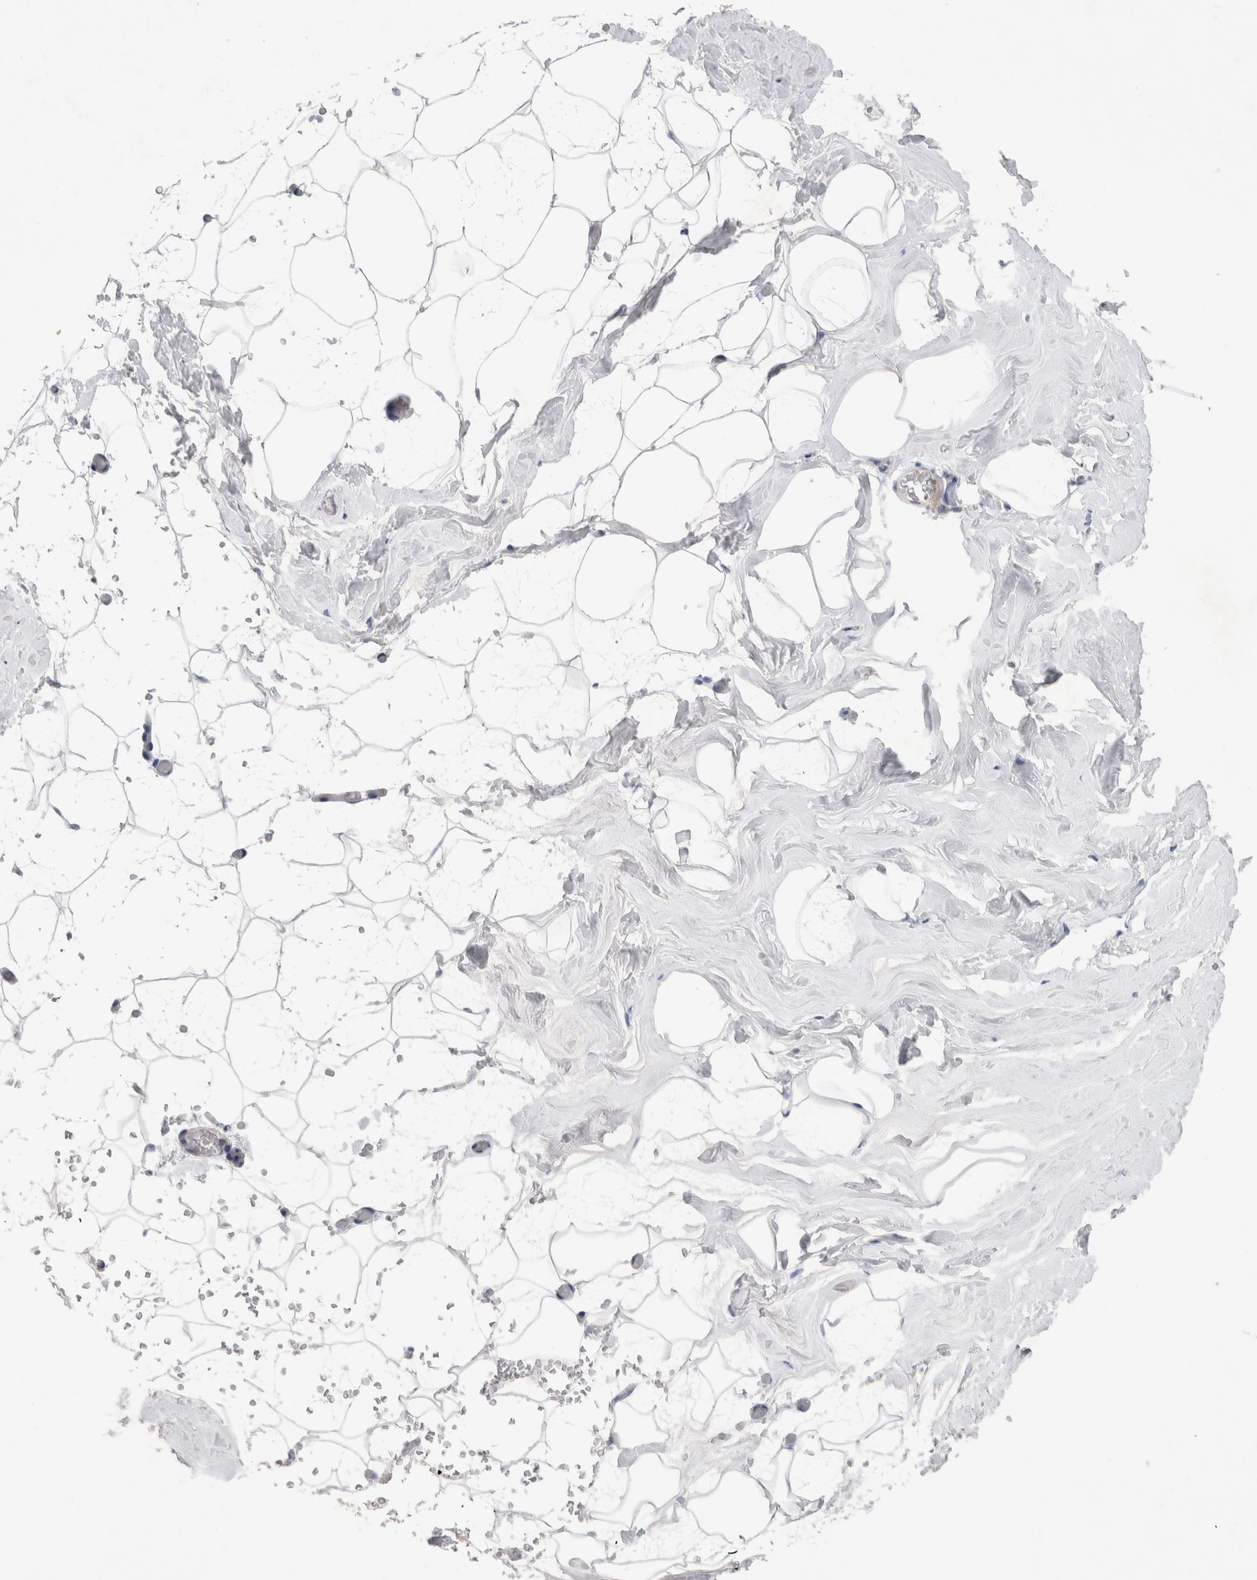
{"staining": {"intensity": "negative", "quantity": "none", "location": "none"}, "tissue": "adipose tissue", "cell_type": "Adipocytes", "image_type": "normal", "snomed": [{"axis": "morphology", "description": "Normal tissue, NOS"}, {"axis": "morphology", "description": "Fibrosis, NOS"}, {"axis": "topography", "description": "Breast"}, {"axis": "topography", "description": "Adipose tissue"}], "caption": "Histopathology image shows no significant protein expression in adipocytes of normal adipose tissue. The staining was performed using DAB to visualize the protein expression in brown, while the nuclei were stained in blue with hematoxylin (Magnification: 20x).", "gene": "IFT74", "patient": {"sex": "female", "age": 39}}